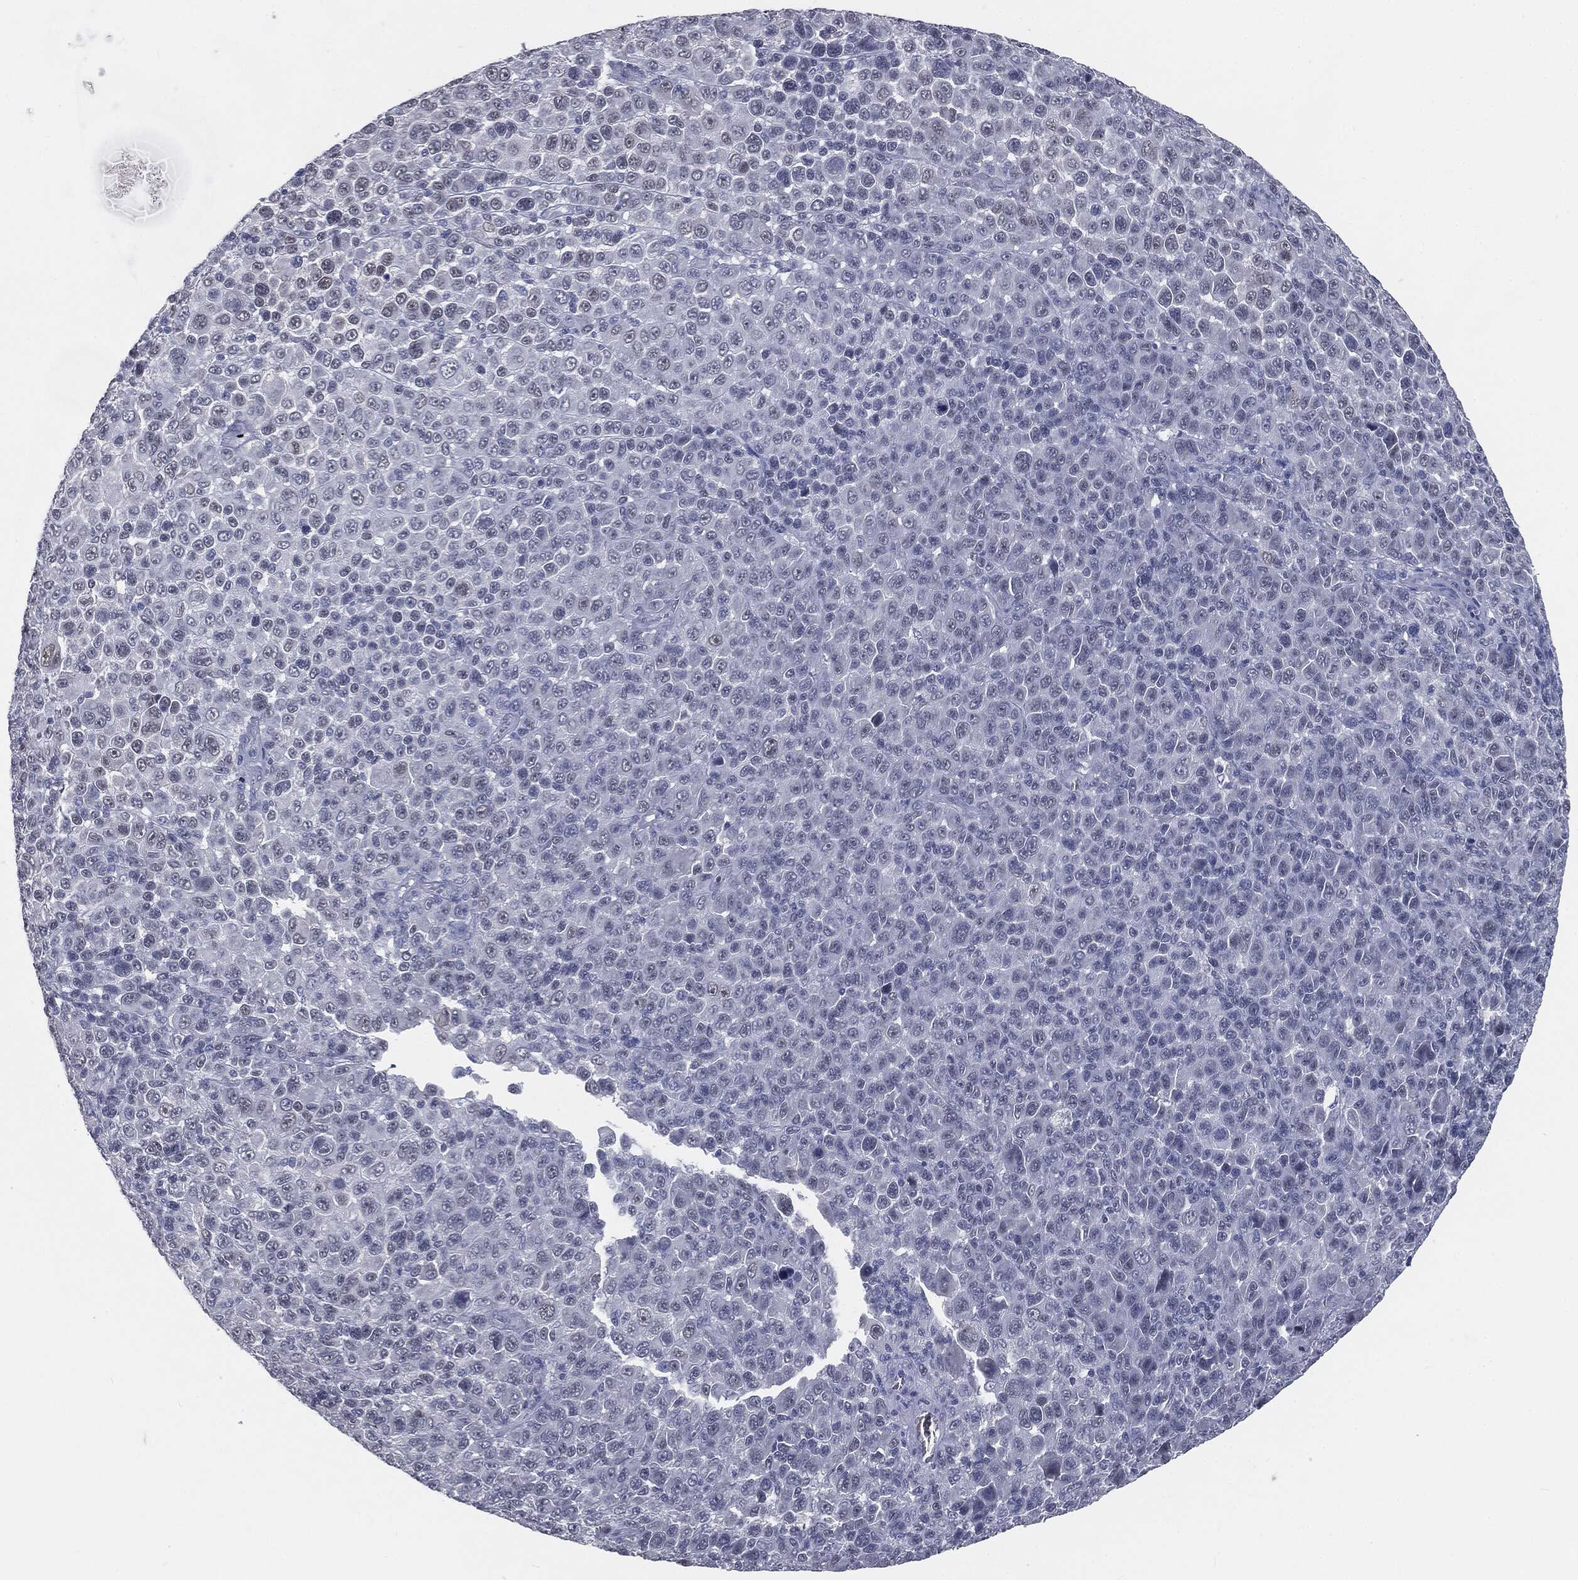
{"staining": {"intensity": "negative", "quantity": "none", "location": "none"}, "tissue": "melanoma", "cell_type": "Tumor cells", "image_type": "cancer", "snomed": [{"axis": "morphology", "description": "Malignant melanoma, NOS"}, {"axis": "topography", "description": "Skin"}], "caption": "Melanoma was stained to show a protein in brown. There is no significant positivity in tumor cells.", "gene": "PRAME", "patient": {"sex": "female", "age": 57}}